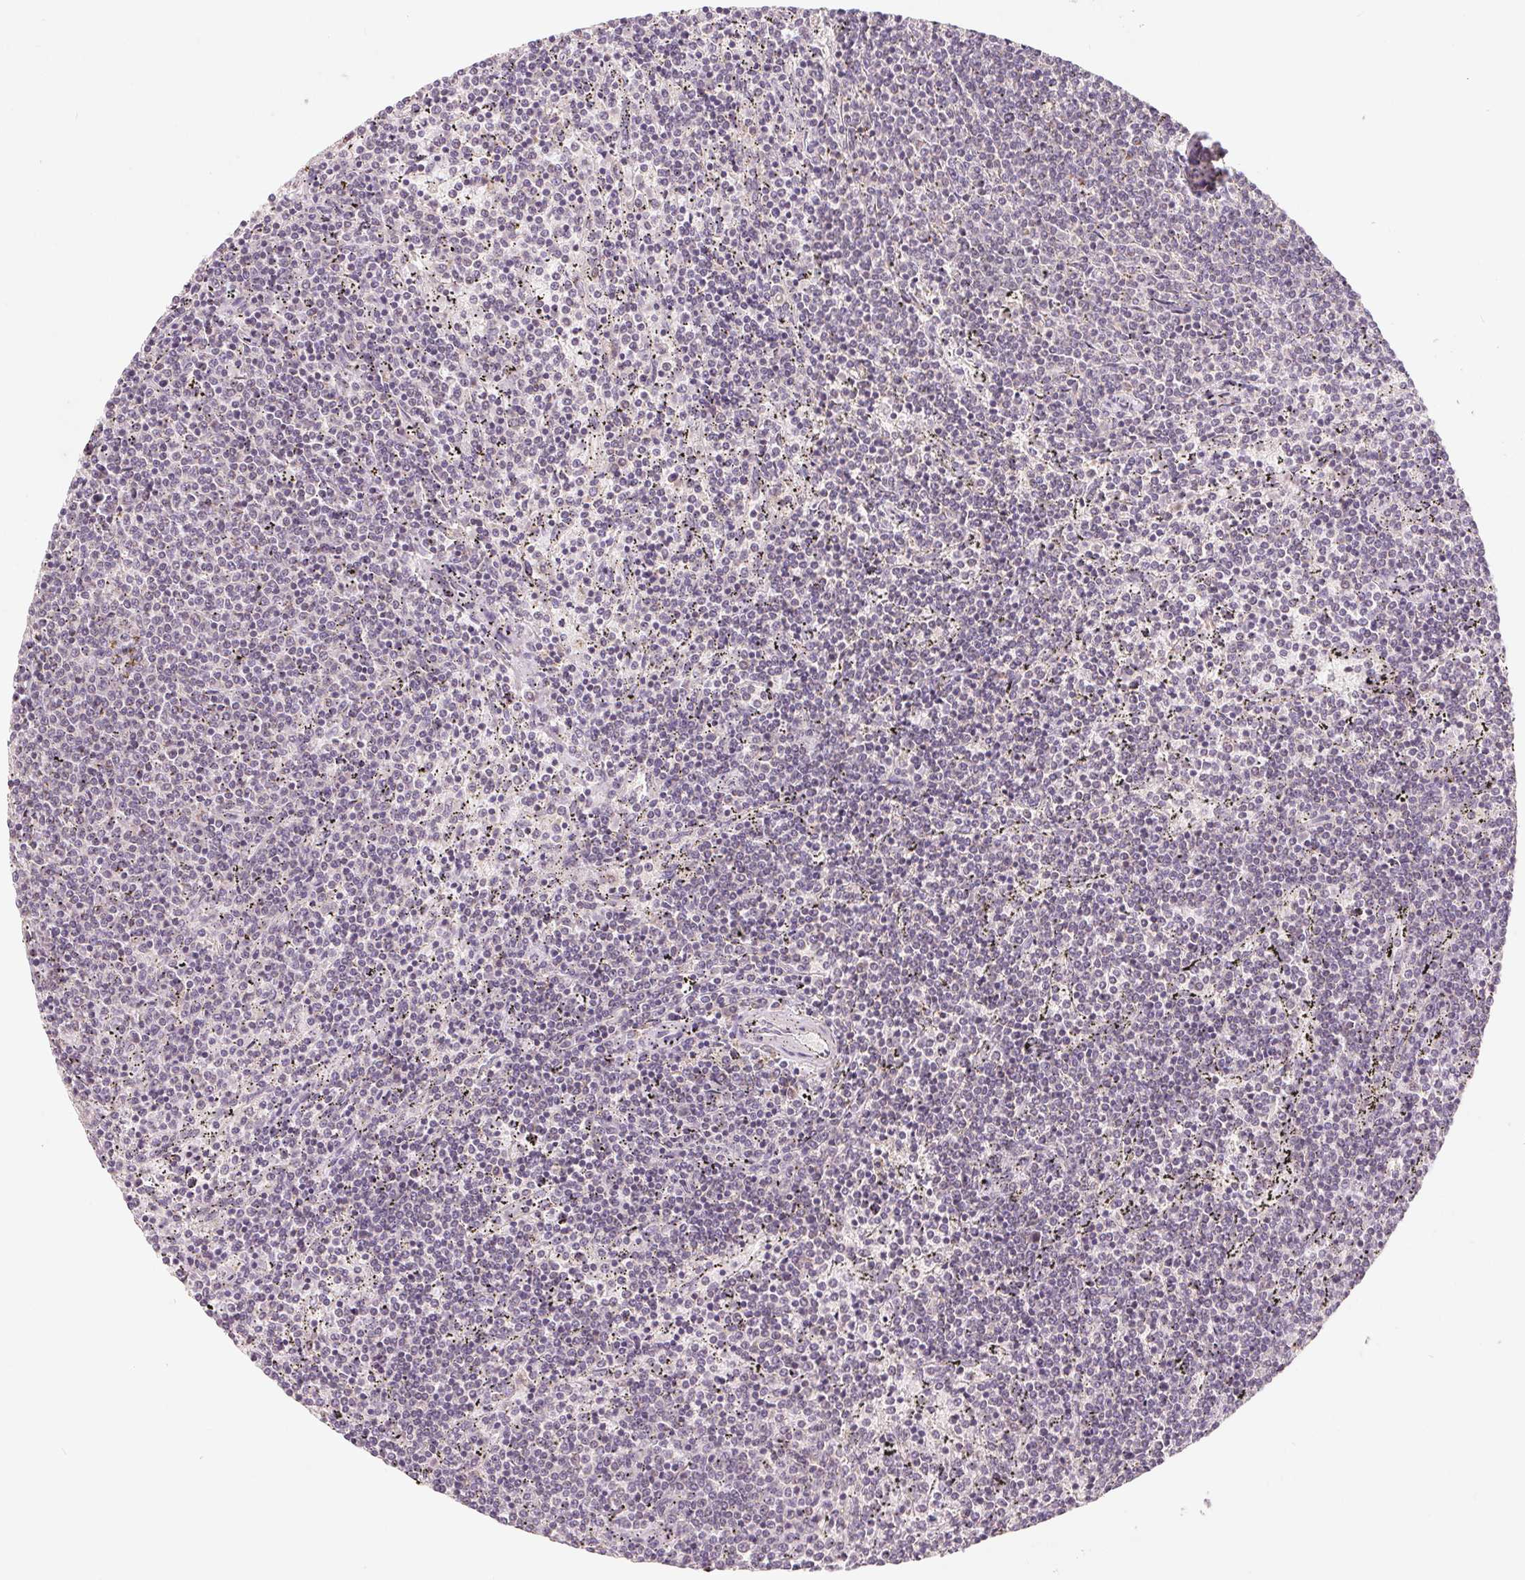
{"staining": {"intensity": "negative", "quantity": "none", "location": "none"}, "tissue": "lymphoma", "cell_type": "Tumor cells", "image_type": "cancer", "snomed": [{"axis": "morphology", "description": "Malignant lymphoma, non-Hodgkin's type, Low grade"}, {"axis": "topography", "description": "Spleen"}], "caption": "Tumor cells are negative for protein expression in human low-grade malignant lymphoma, non-Hodgkin's type.", "gene": "GHITM", "patient": {"sex": "female", "age": 50}}